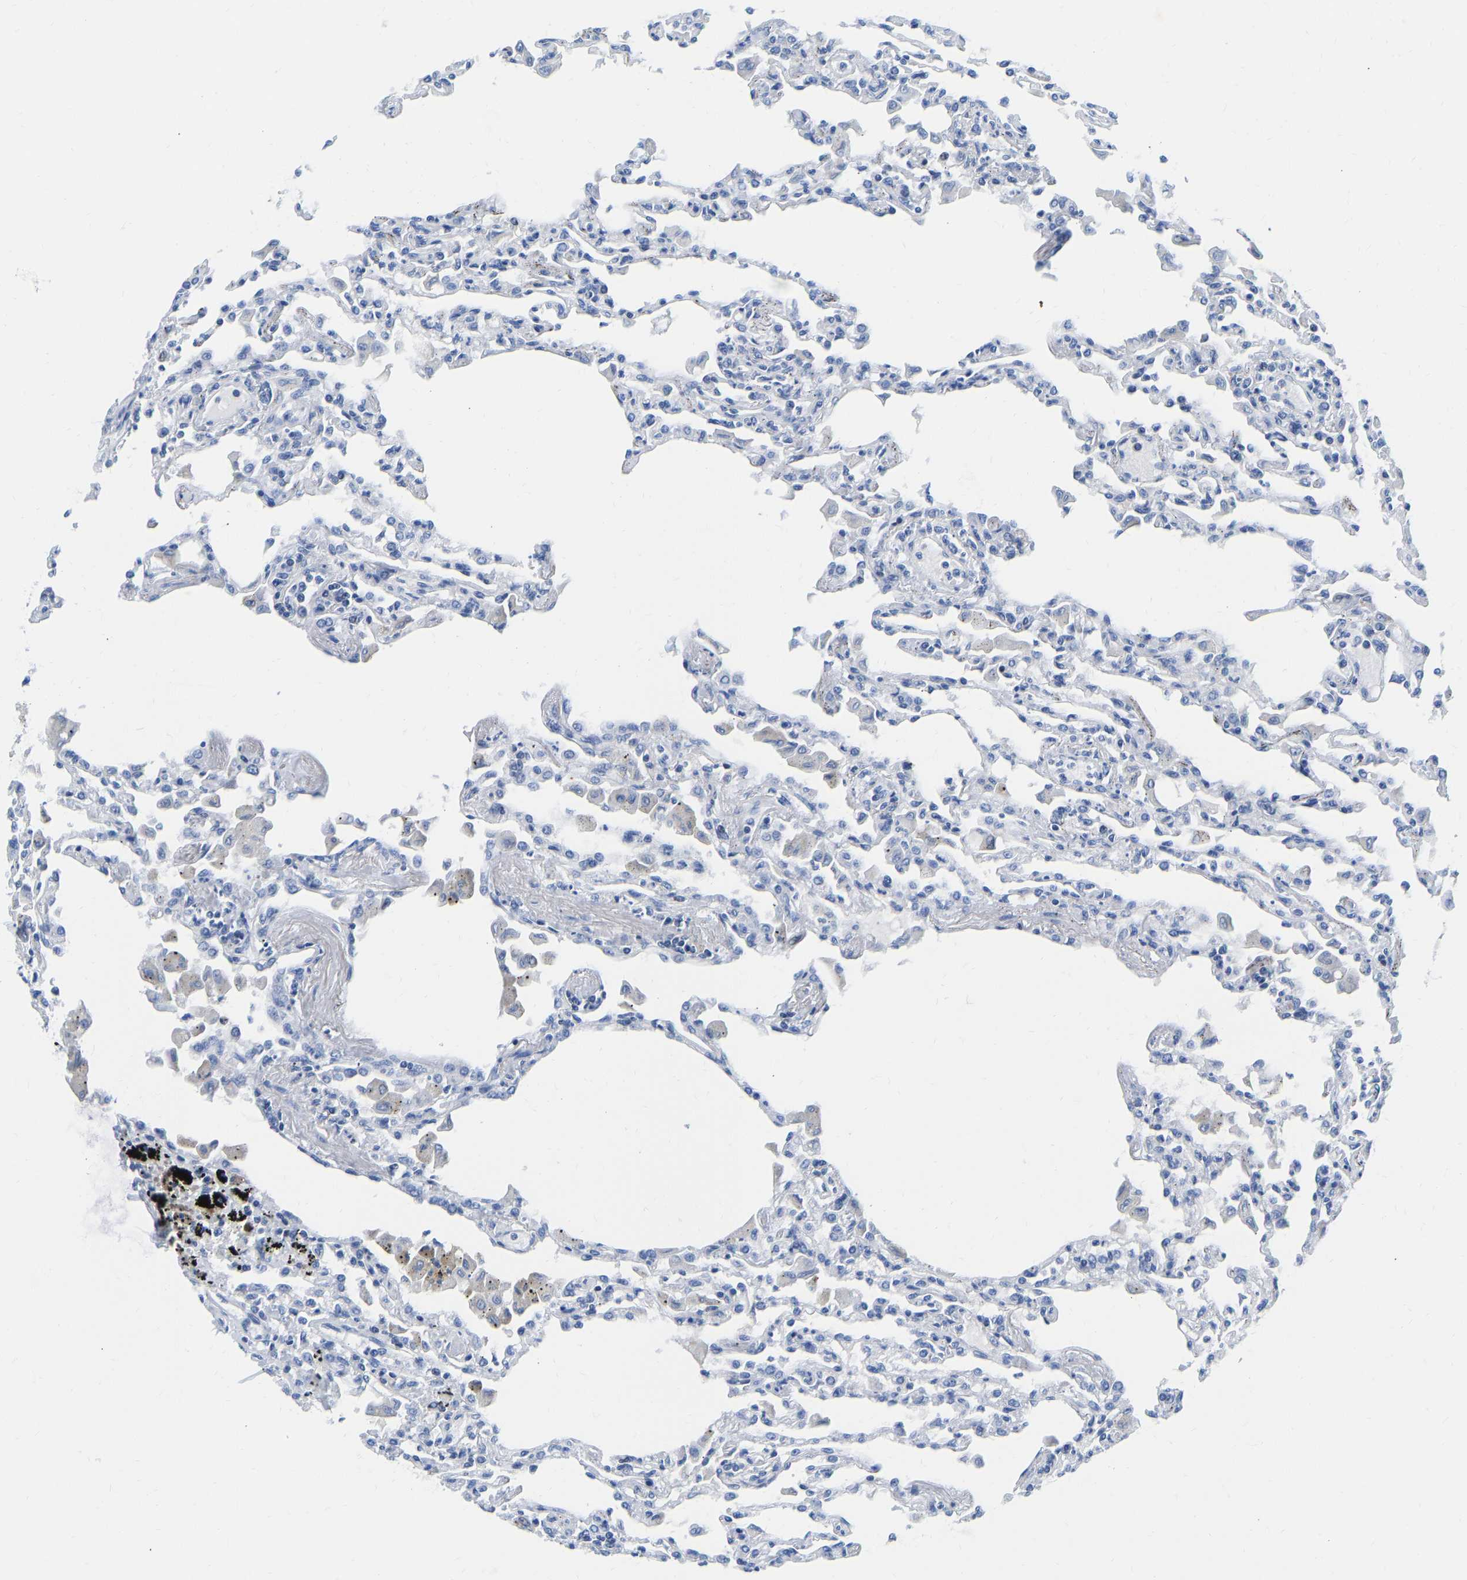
{"staining": {"intensity": "negative", "quantity": "none", "location": "none"}, "tissue": "lung", "cell_type": "Alveolar cells", "image_type": "normal", "snomed": [{"axis": "morphology", "description": "Normal tissue, NOS"}, {"axis": "topography", "description": "Bronchus"}, {"axis": "topography", "description": "Lung"}], "caption": "This histopathology image is of benign lung stained with immunohistochemistry to label a protein in brown with the nuclei are counter-stained blue. There is no expression in alveolar cells.", "gene": "TCF7", "patient": {"sex": "female", "age": 49}}